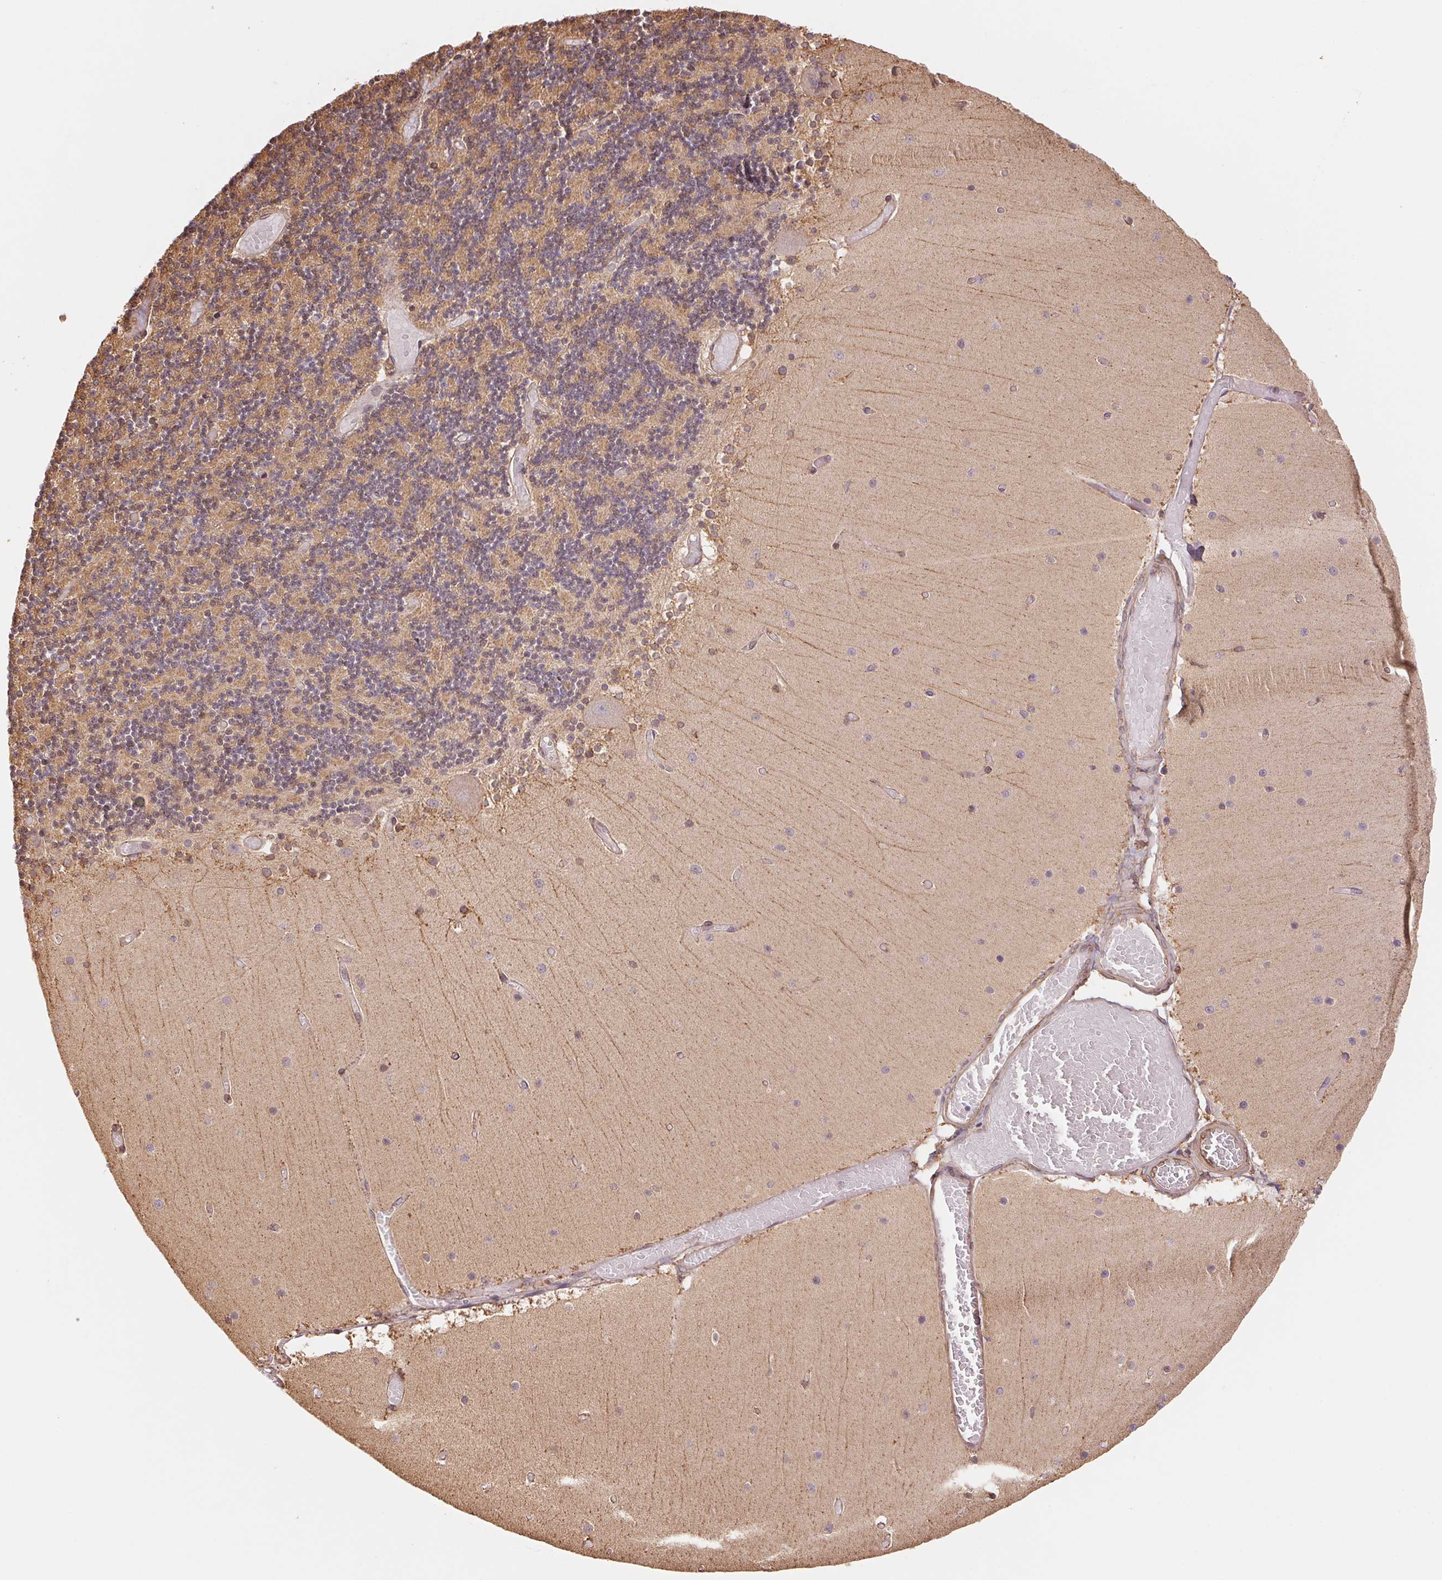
{"staining": {"intensity": "weak", "quantity": "<25%", "location": "cytoplasmic/membranous"}, "tissue": "cerebellum", "cell_type": "Cells in granular layer", "image_type": "normal", "snomed": [{"axis": "morphology", "description": "Normal tissue, NOS"}, {"axis": "topography", "description": "Cerebellum"}], "caption": "This is a micrograph of immunohistochemistry (IHC) staining of normal cerebellum, which shows no expression in cells in granular layer.", "gene": "C6orf163", "patient": {"sex": "female", "age": 28}}